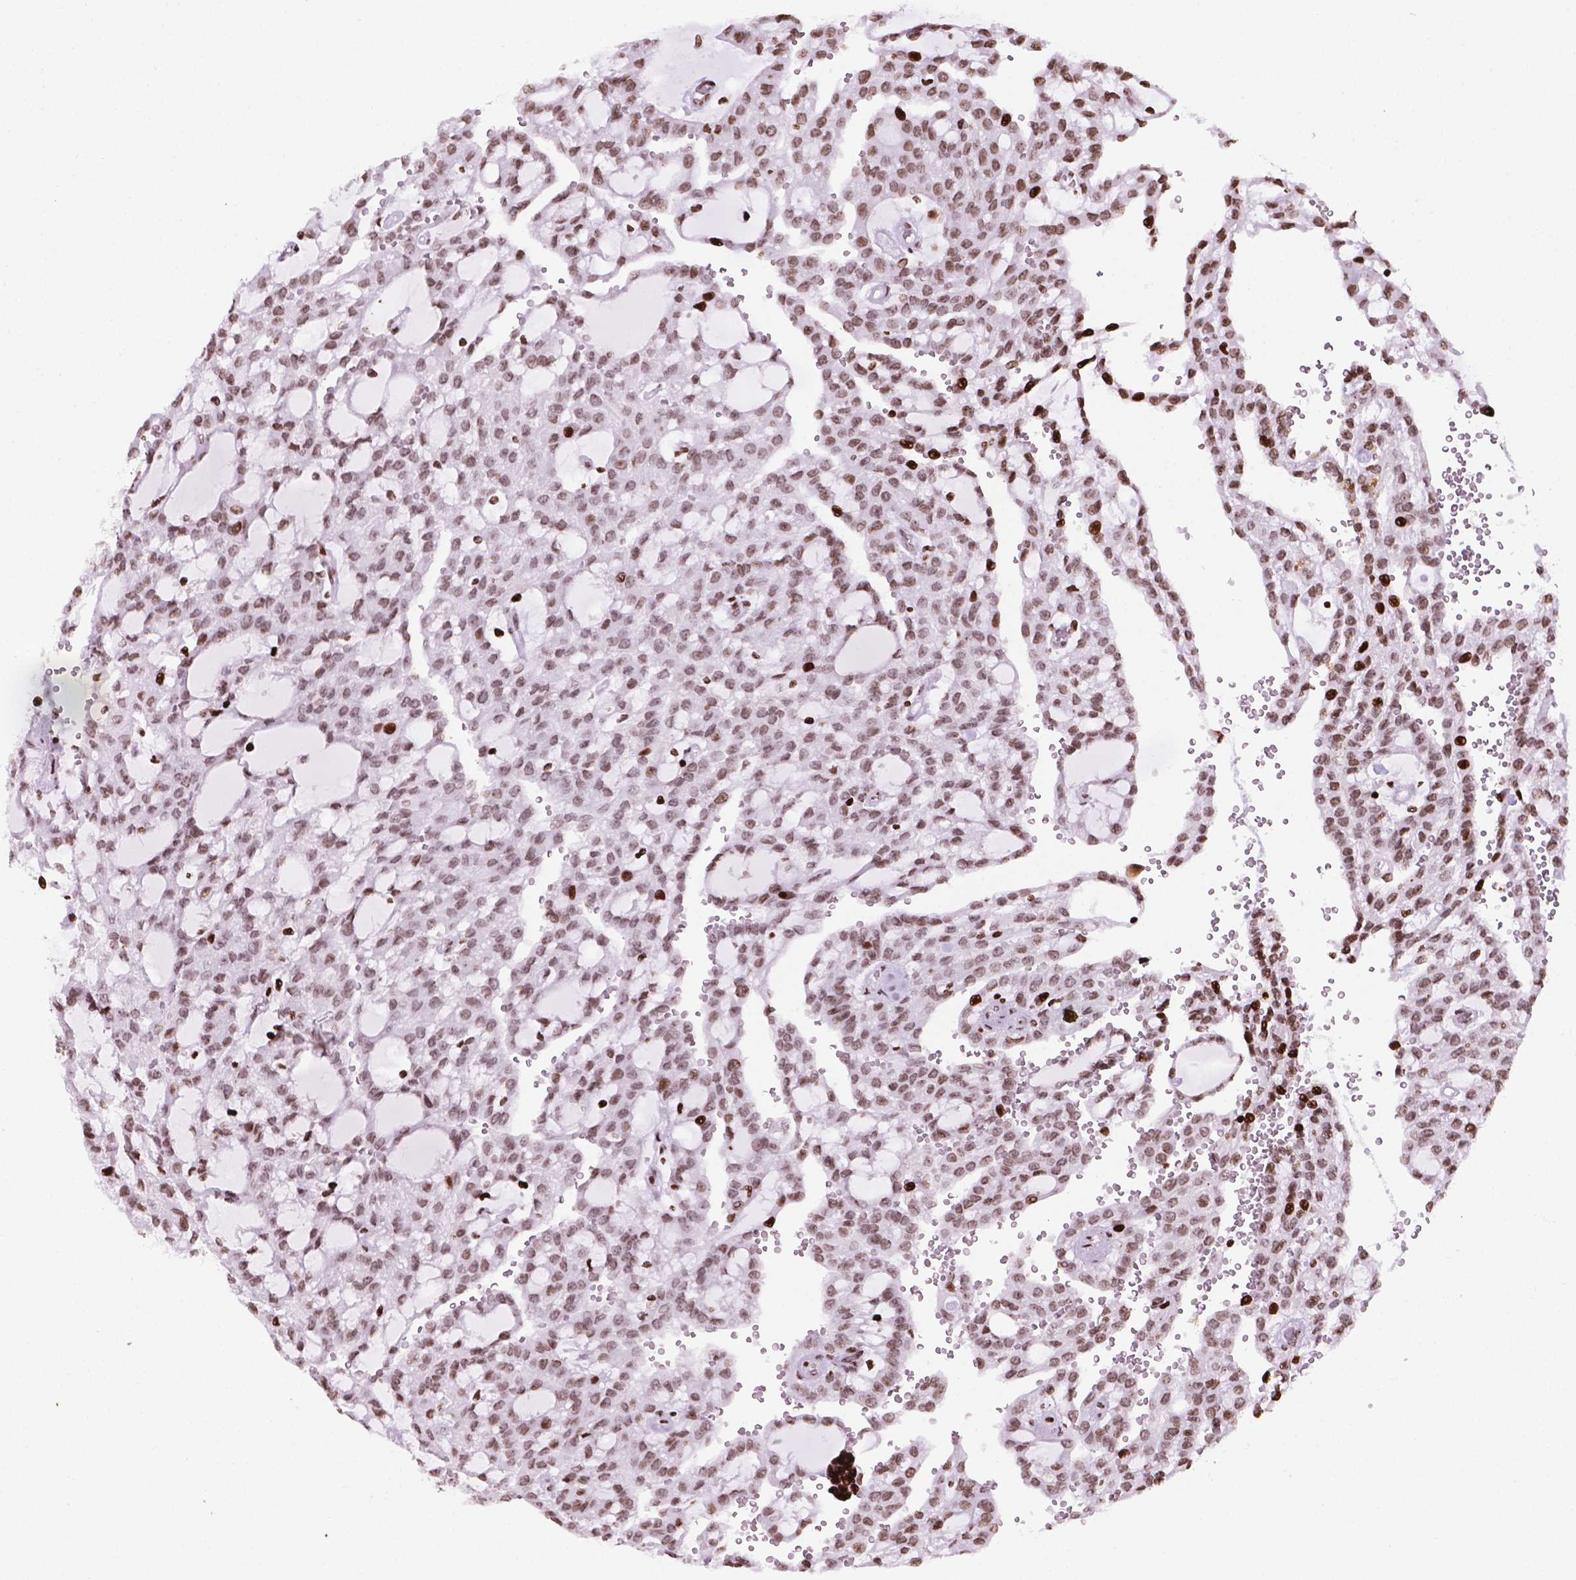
{"staining": {"intensity": "moderate", "quantity": ">75%", "location": "nuclear"}, "tissue": "renal cancer", "cell_type": "Tumor cells", "image_type": "cancer", "snomed": [{"axis": "morphology", "description": "Adenocarcinoma, NOS"}, {"axis": "topography", "description": "Kidney"}], "caption": "This is a histology image of immunohistochemistry staining of adenocarcinoma (renal), which shows moderate expression in the nuclear of tumor cells.", "gene": "TMEM250", "patient": {"sex": "male", "age": 63}}